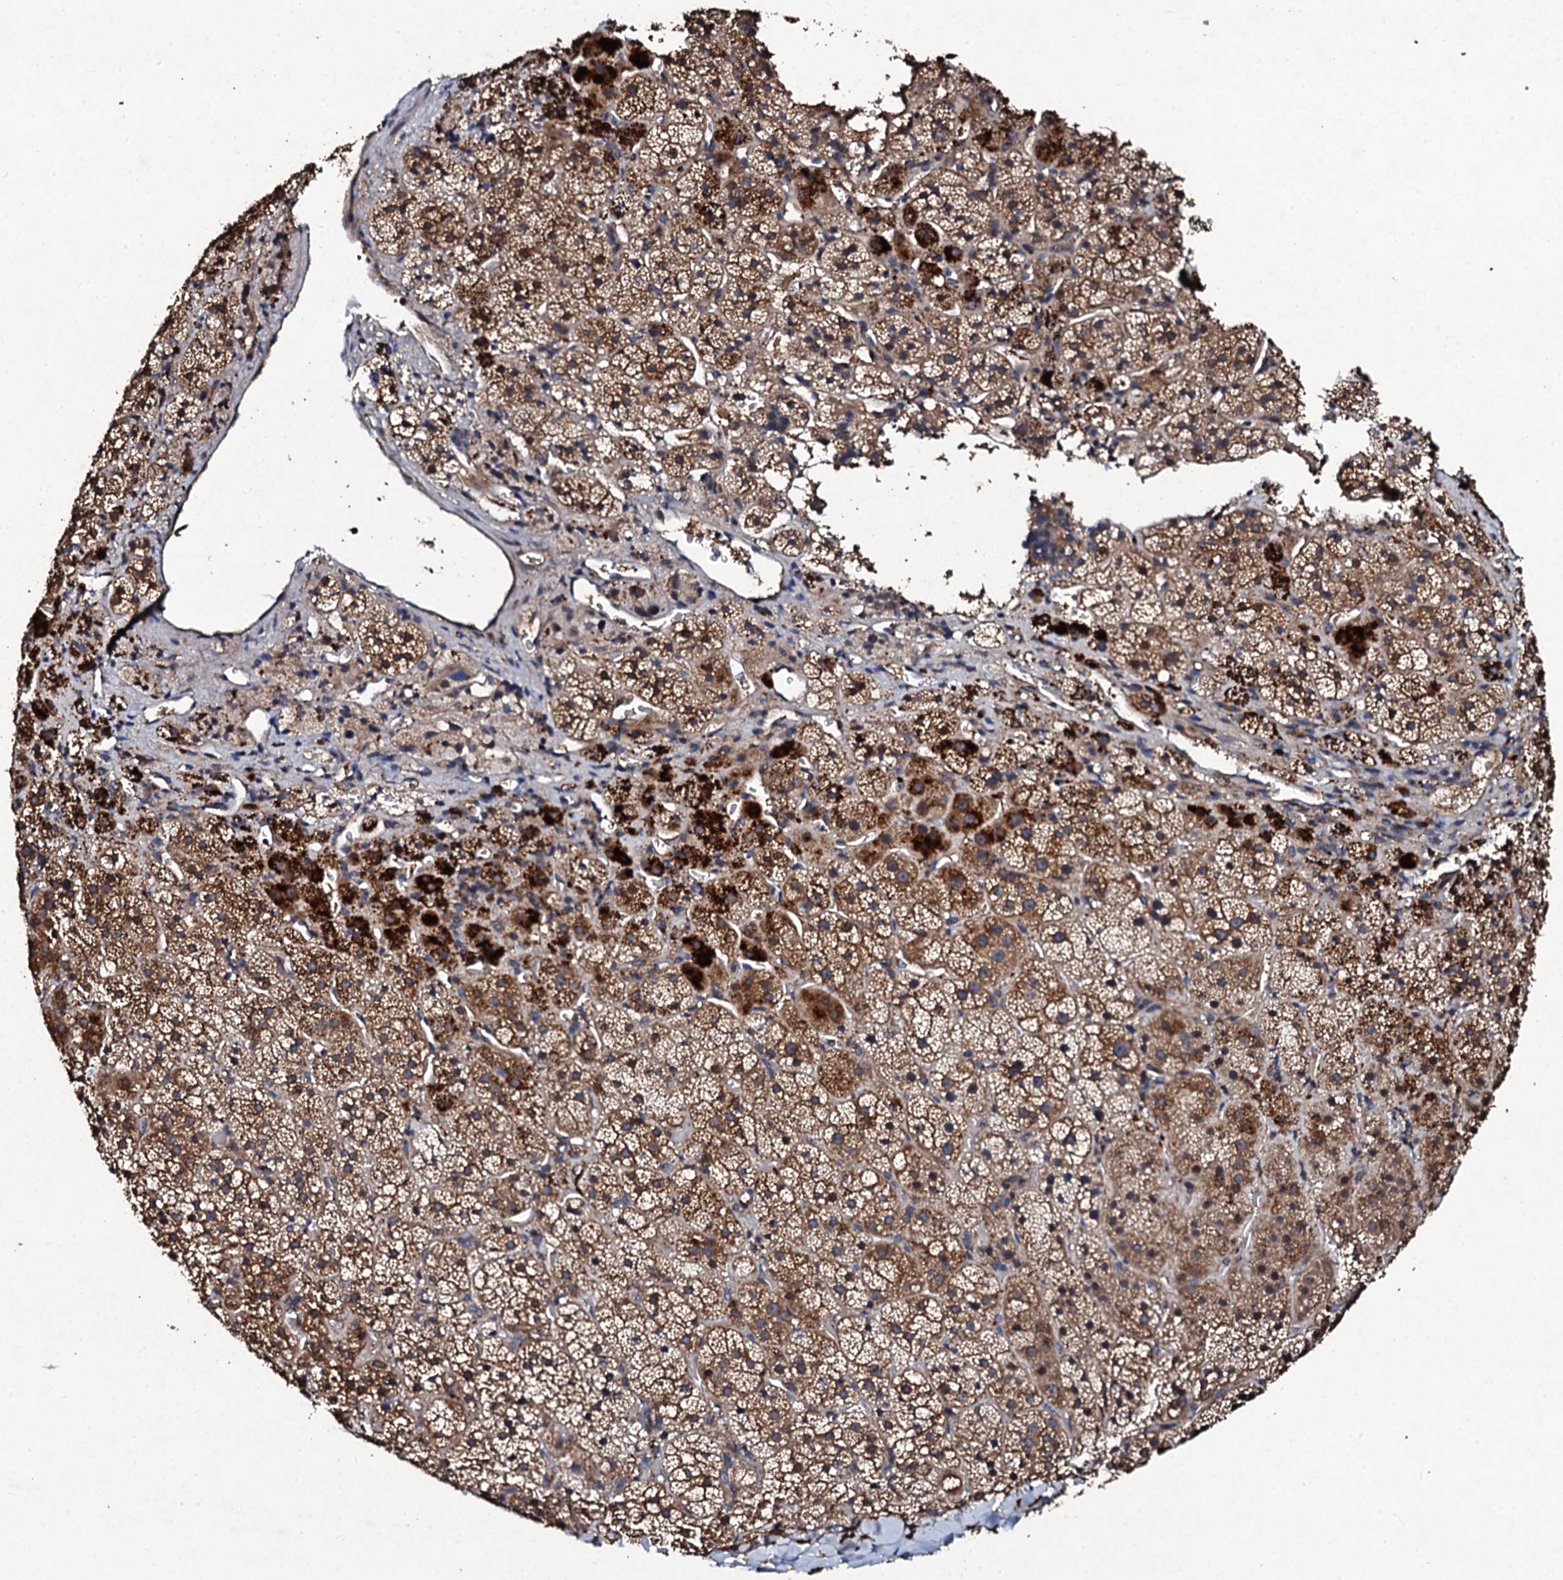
{"staining": {"intensity": "strong", "quantity": "25%-75%", "location": "cytoplasmic/membranous"}, "tissue": "adrenal gland", "cell_type": "Glandular cells", "image_type": "normal", "snomed": [{"axis": "morphology", "description": "Normal tissue, NOS"}, {"axis": "topography", "description": "Adrenal gland"}], "caption": "A micrograph of human adrenal gland stained for a protein shows strong cytoplasmic/membranous brown staining in glandular cells.", "gene": "KERA", "patient": {"sex": "female", "age": 44}}